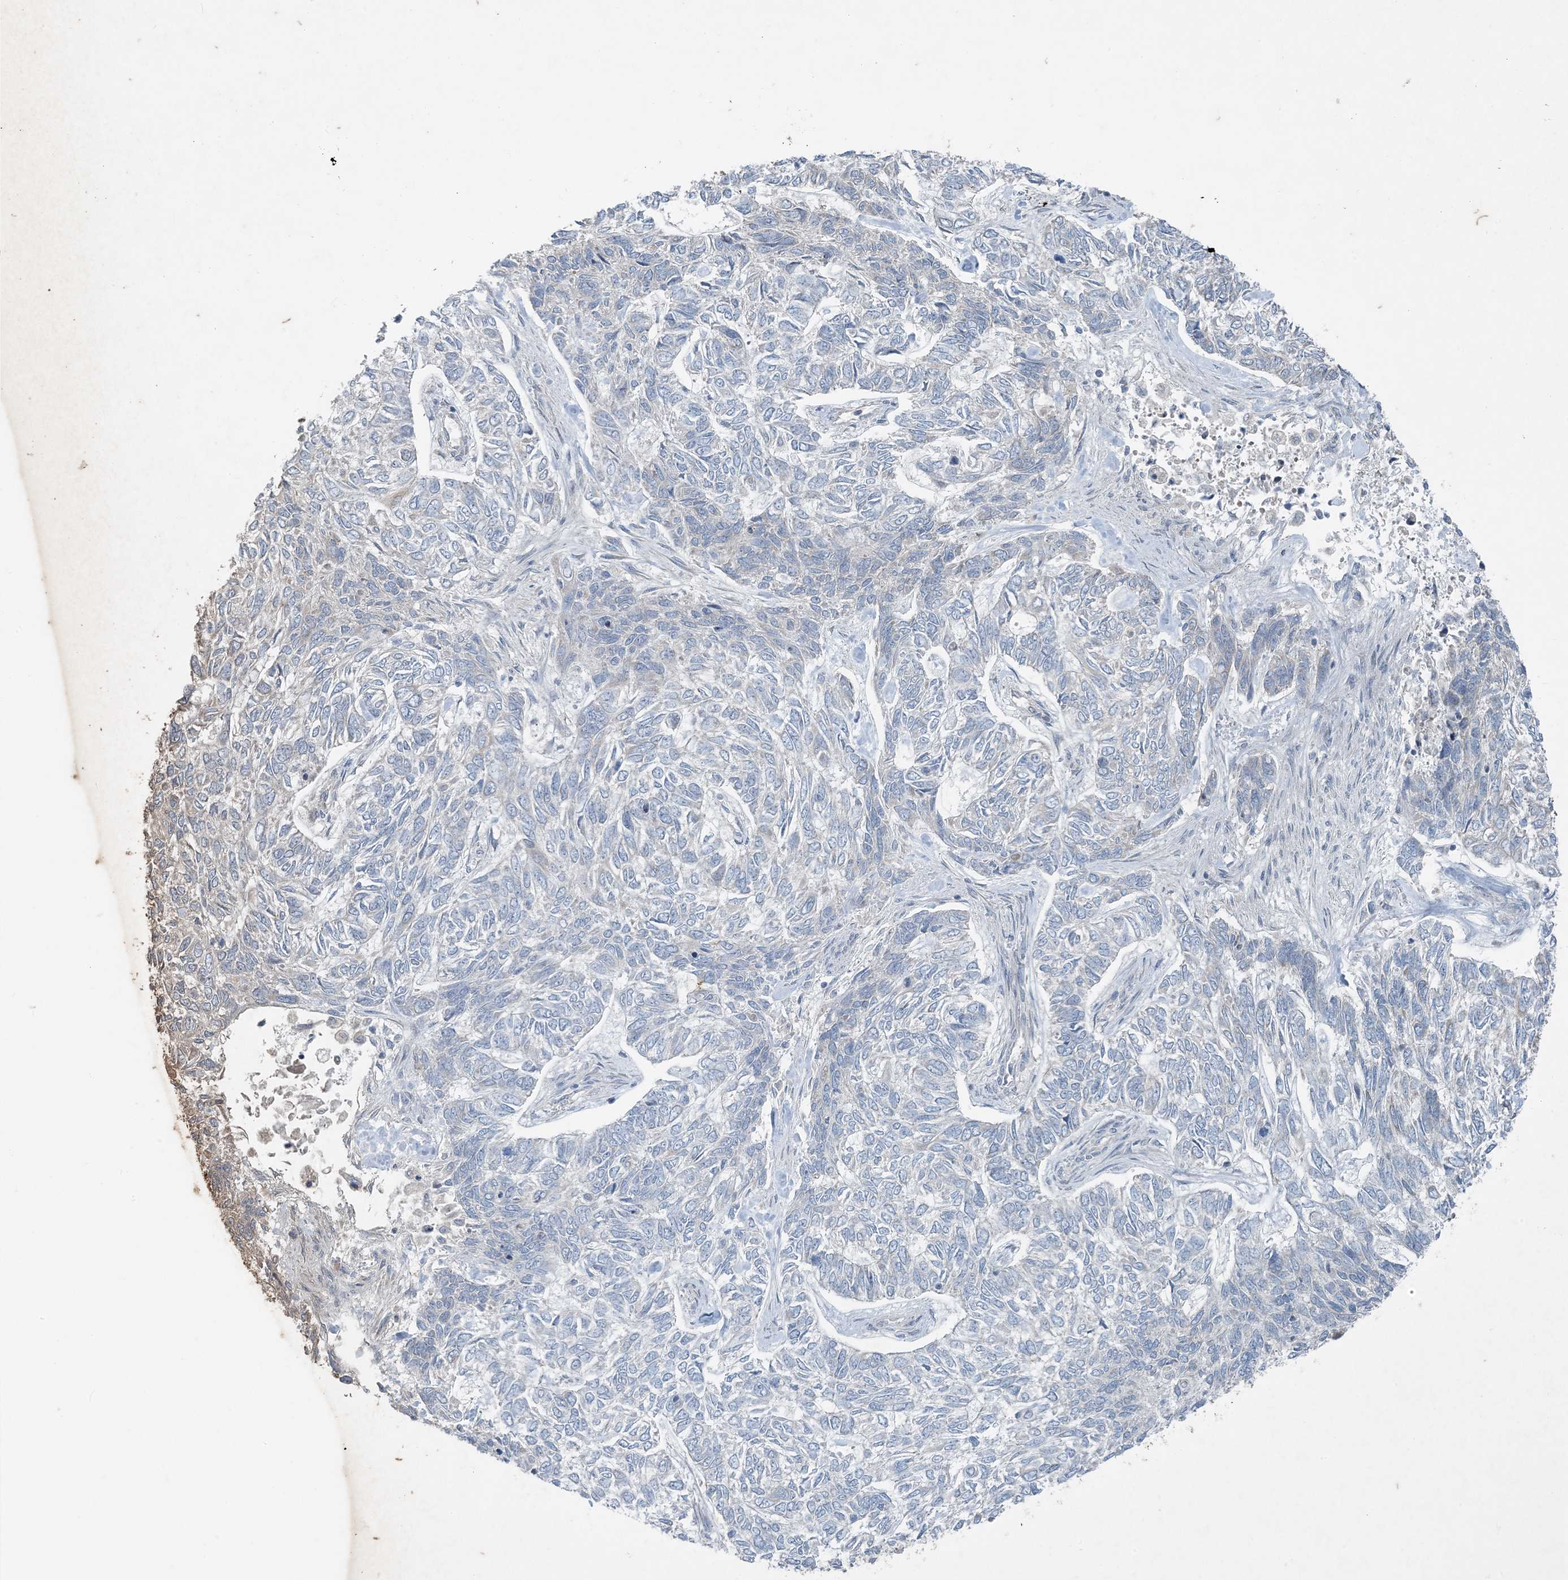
{"staining": {"intensity": "negative", "quantity": "none", "location": "none"}, "tissue": "skin cancer", "cell_type": "Tumor cells", "image_type": "cancer", "snomed": [{"axis": "morphology", "description": "Basal cell carcinoma"}, {"axis": "topography", "description": "Skin"}], "caption": "Immunohistochemistry of skin basal cell carcinoma demonstrates no positivity in tumor cells. Brightfield microscopy of IHC stained with DAB (brown) and hematoxylin (blue), captured at high magnification.", "gene": "PC", "patient": {"sex": "female", "age": 65}}